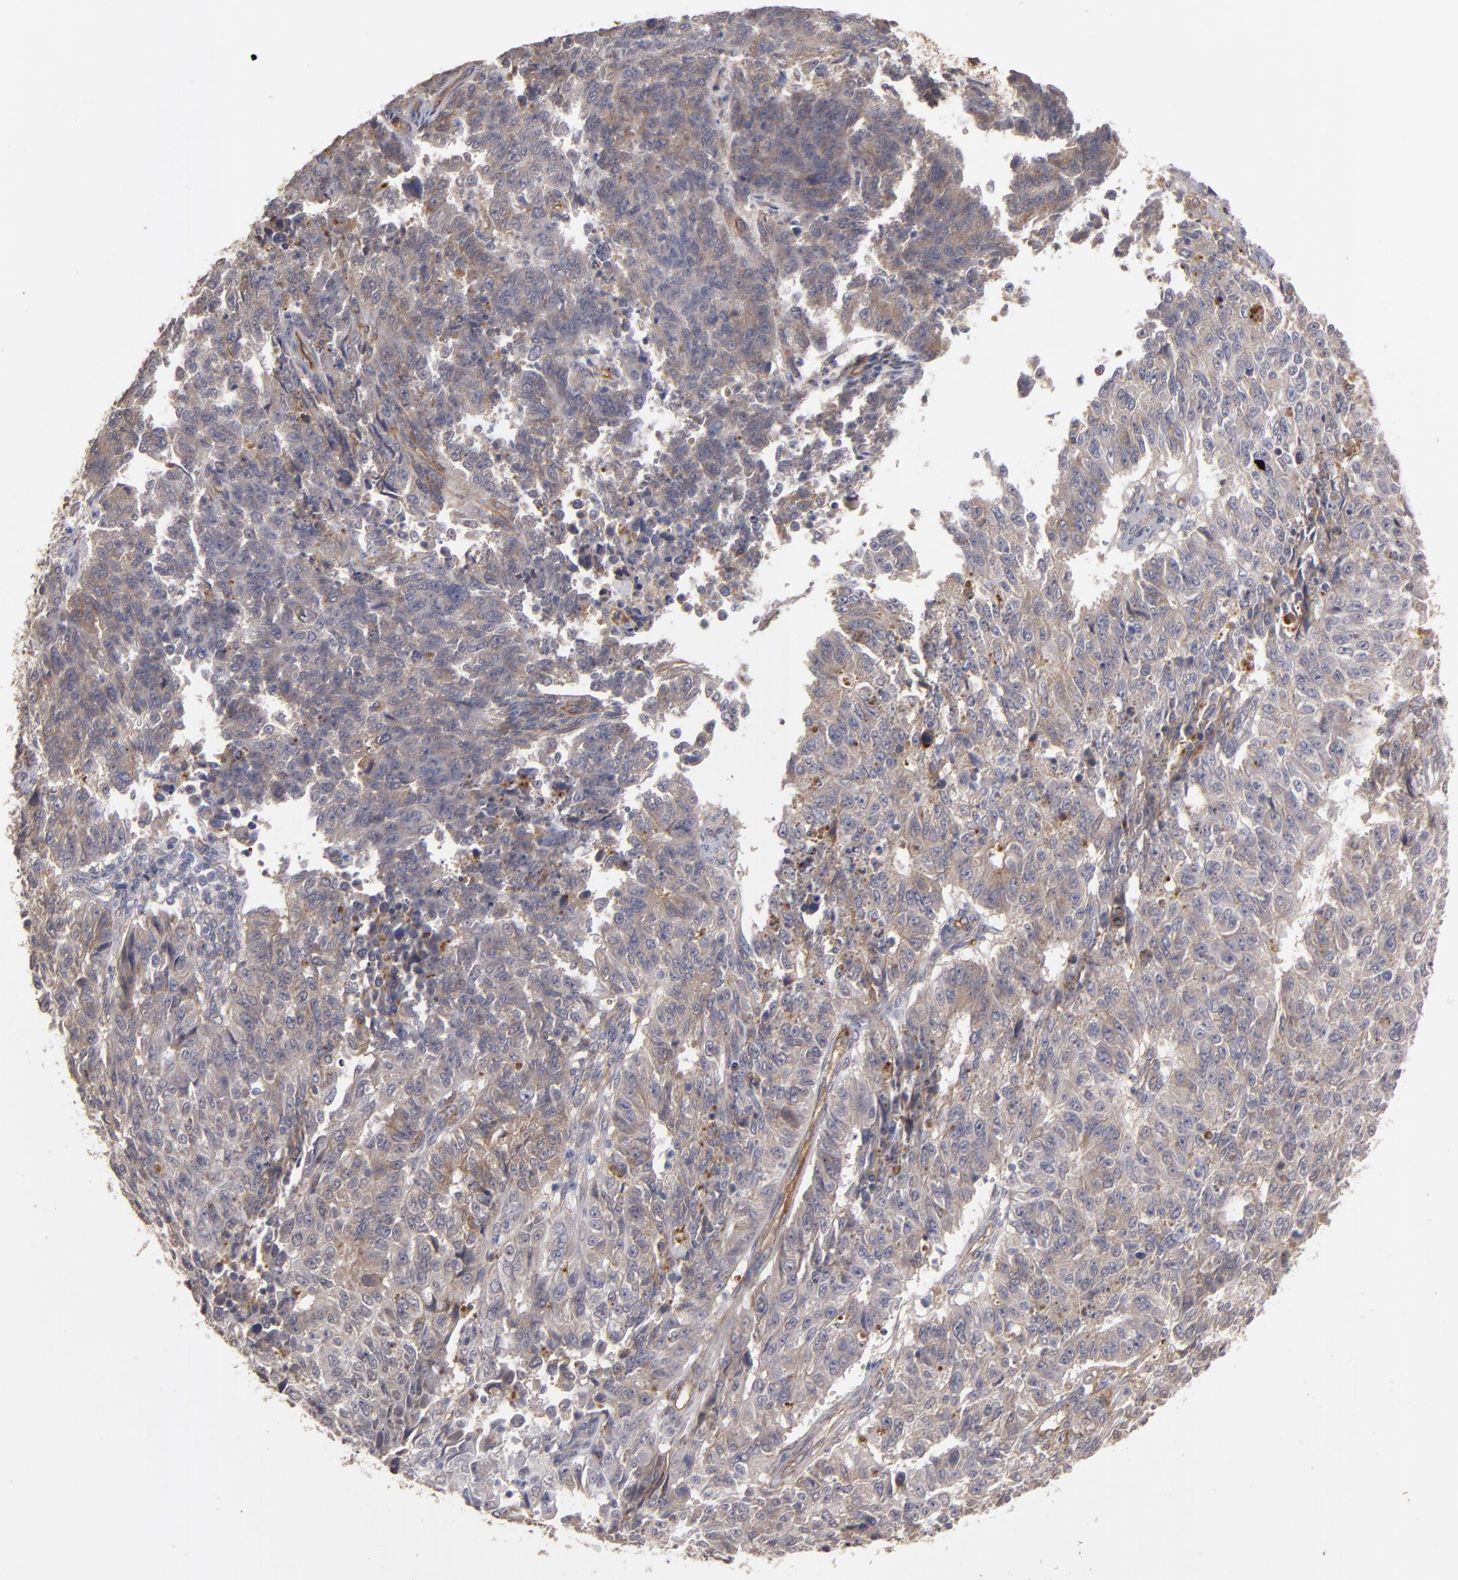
{"staining": {"intensity": "moderate", "quantity": ">75%", "location": "cytoplasmic/membranous"}, "tissue": "endometrial cancer", "cell_type": "Tumor cells", "image_type": "cancer", "snomed": [{"axis": "morphology", "description": "Adenocarcinoma, NOS"}, {"axis": "topography", "description": "Endometrium"}], "caption": "A brown stain shows moderate cytoplasmic/membranous positivity of a protein in endometrial adenocarcinoma tumor cells.", "gene": "ITGB5", "patient": {"sex": "female", "age": 42}}